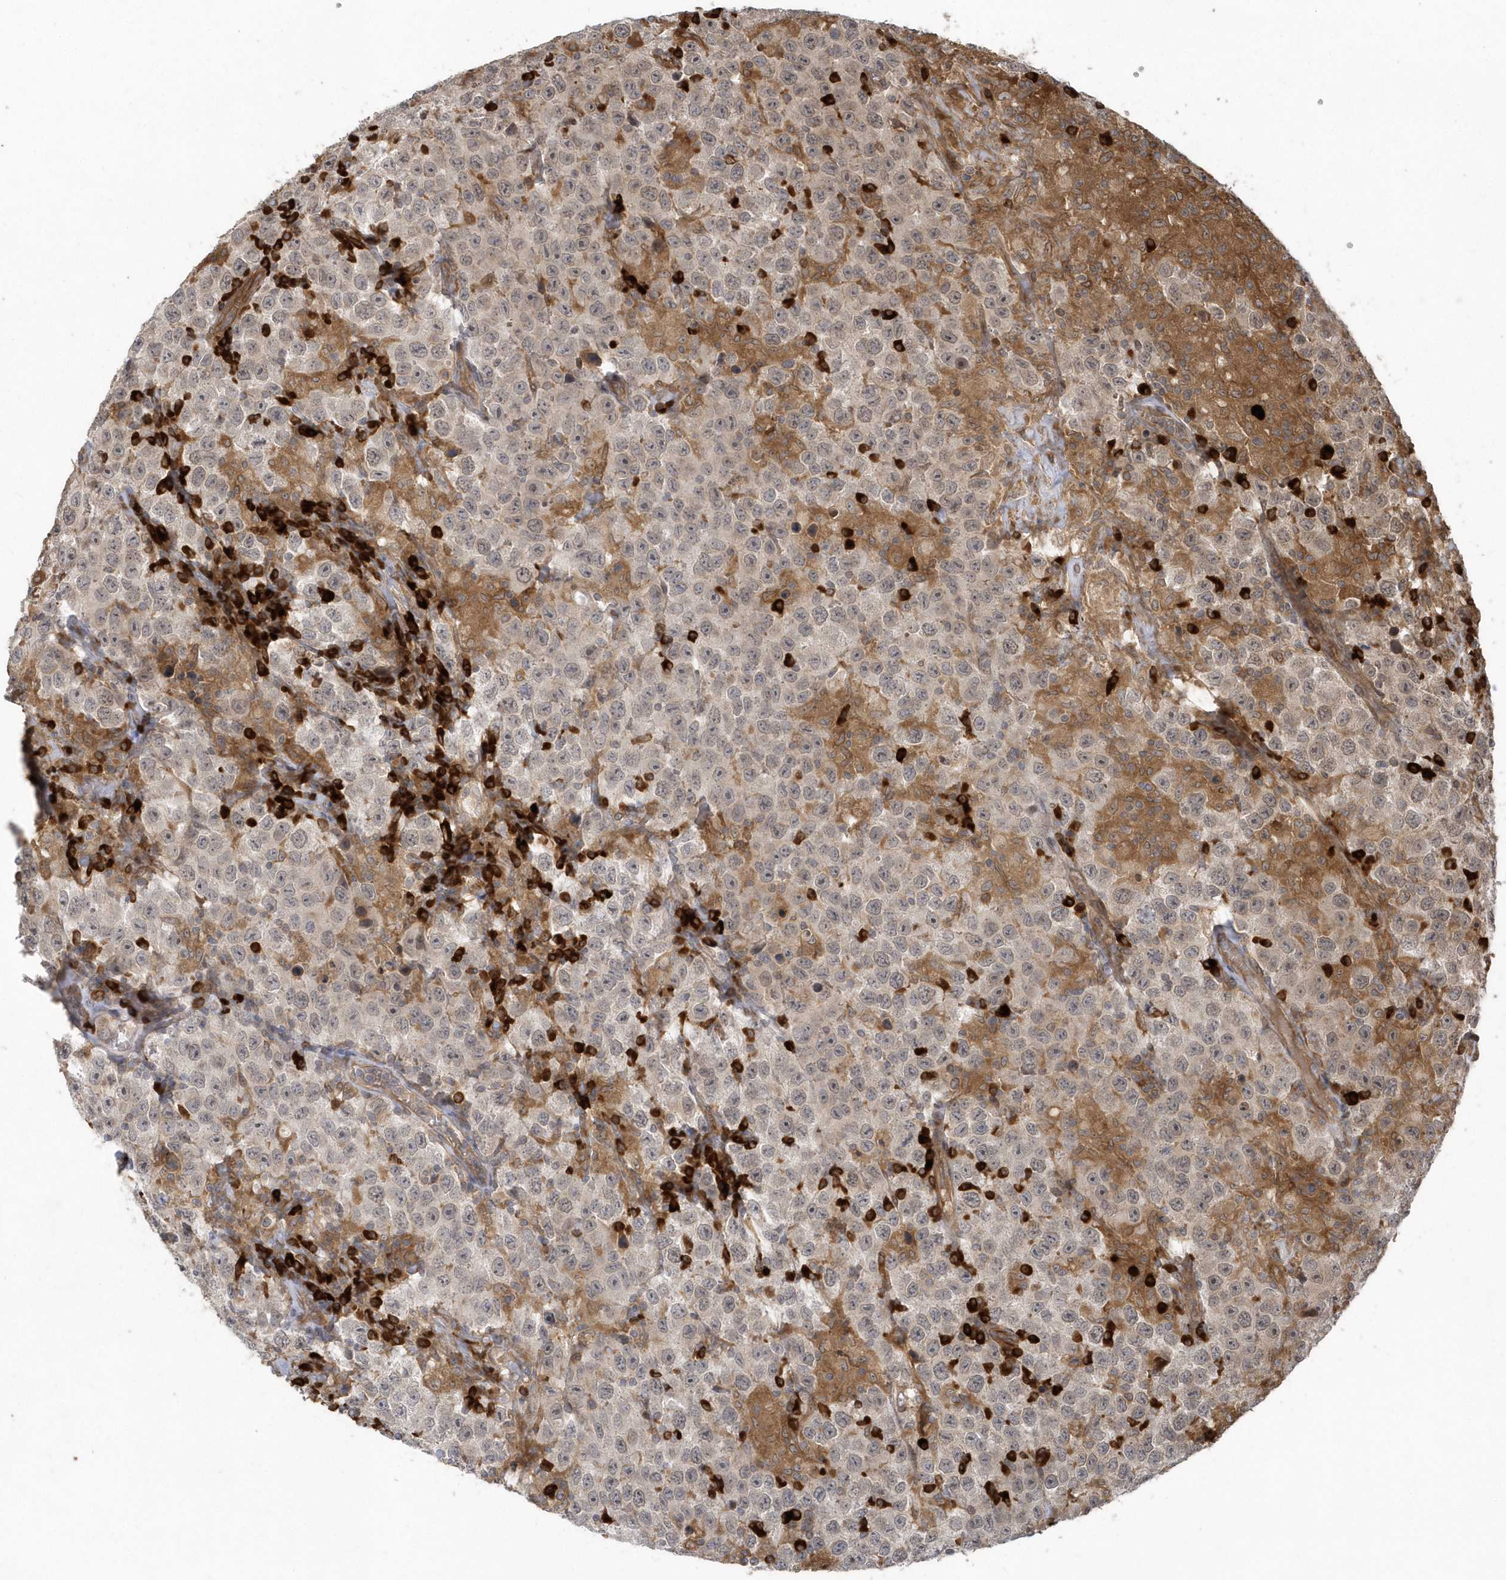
{"staining": {"intensity": "negative", "quantity": "none", "location": "none"}, "tissue": "testis cancer", "cell_type": "Tumor cells", "image_type": "cancer", "snomed": [{"axis": "morphology", "description": "Seminoma, NOS"}, {"axis": "topography", "description": "Testis"}], "caption": "This is an IHC image of human seminoma (testis). There is no expression in tumor cells.", "gene": "HERPUD1", "patient": {"sex": "male", "age": 41}}